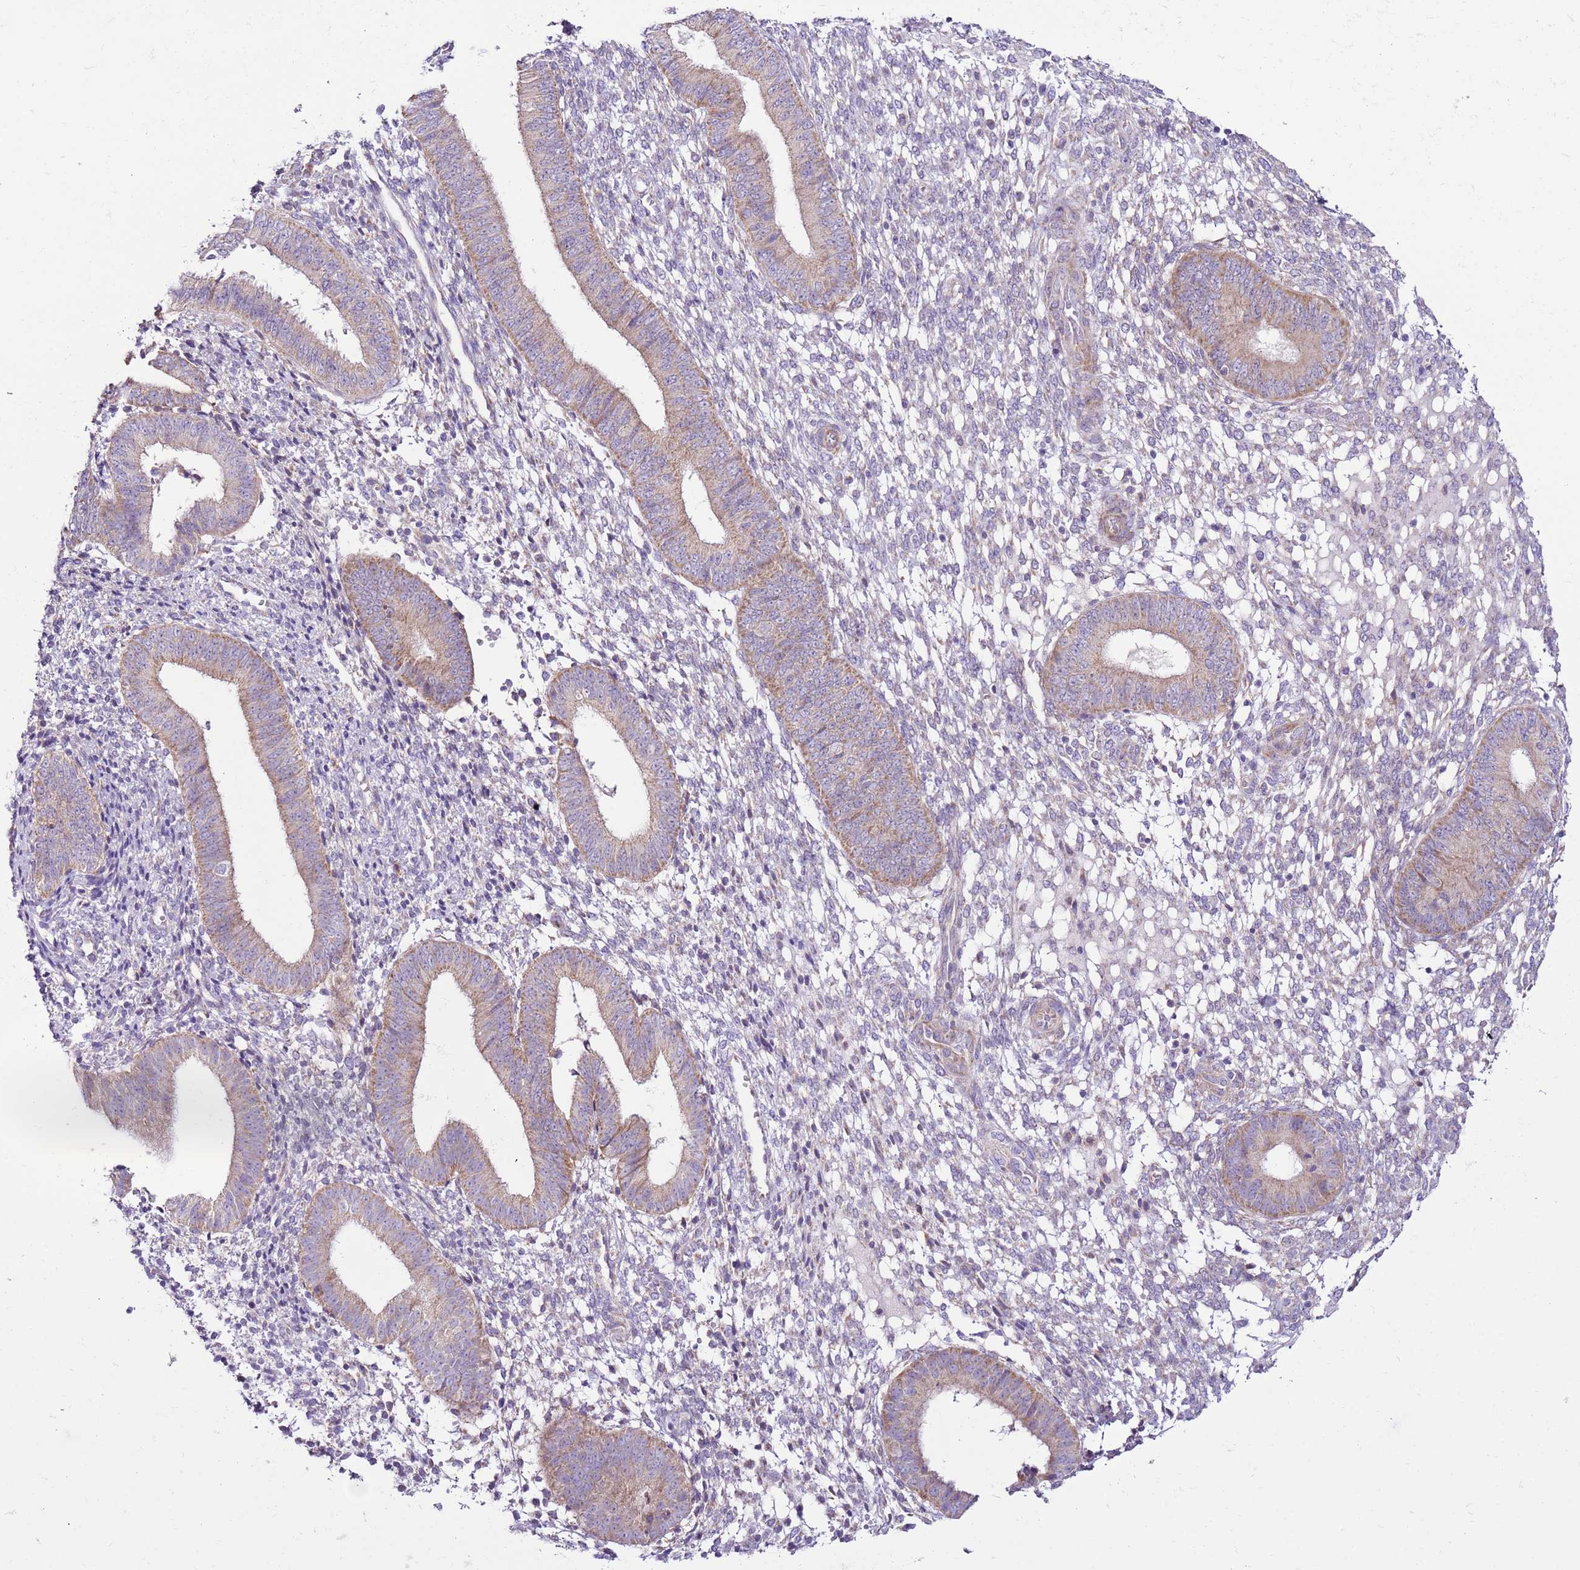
{"staining": {"intensity": "negative", "quantity": "none", "location": "none"}, "tissue": "endometrium", "cell_type": "Cells in endometrial stroma", "image_type": "normal", "snomed": [{"axis": "morphology", "description": "Normal tissue, NOS"}, {"axis": "topography", "description": "Endometrium"}], "caption": "IHC photomicrograph of benign endometrium stained for a protein (brown), which reveals no positivity in cells in endometrial stroma. (Brightfield microscopy of DAB immunohistochemistry at high magnification).", "gene": "MRPL36", "patient": {"sex": "female", "age": 49}}